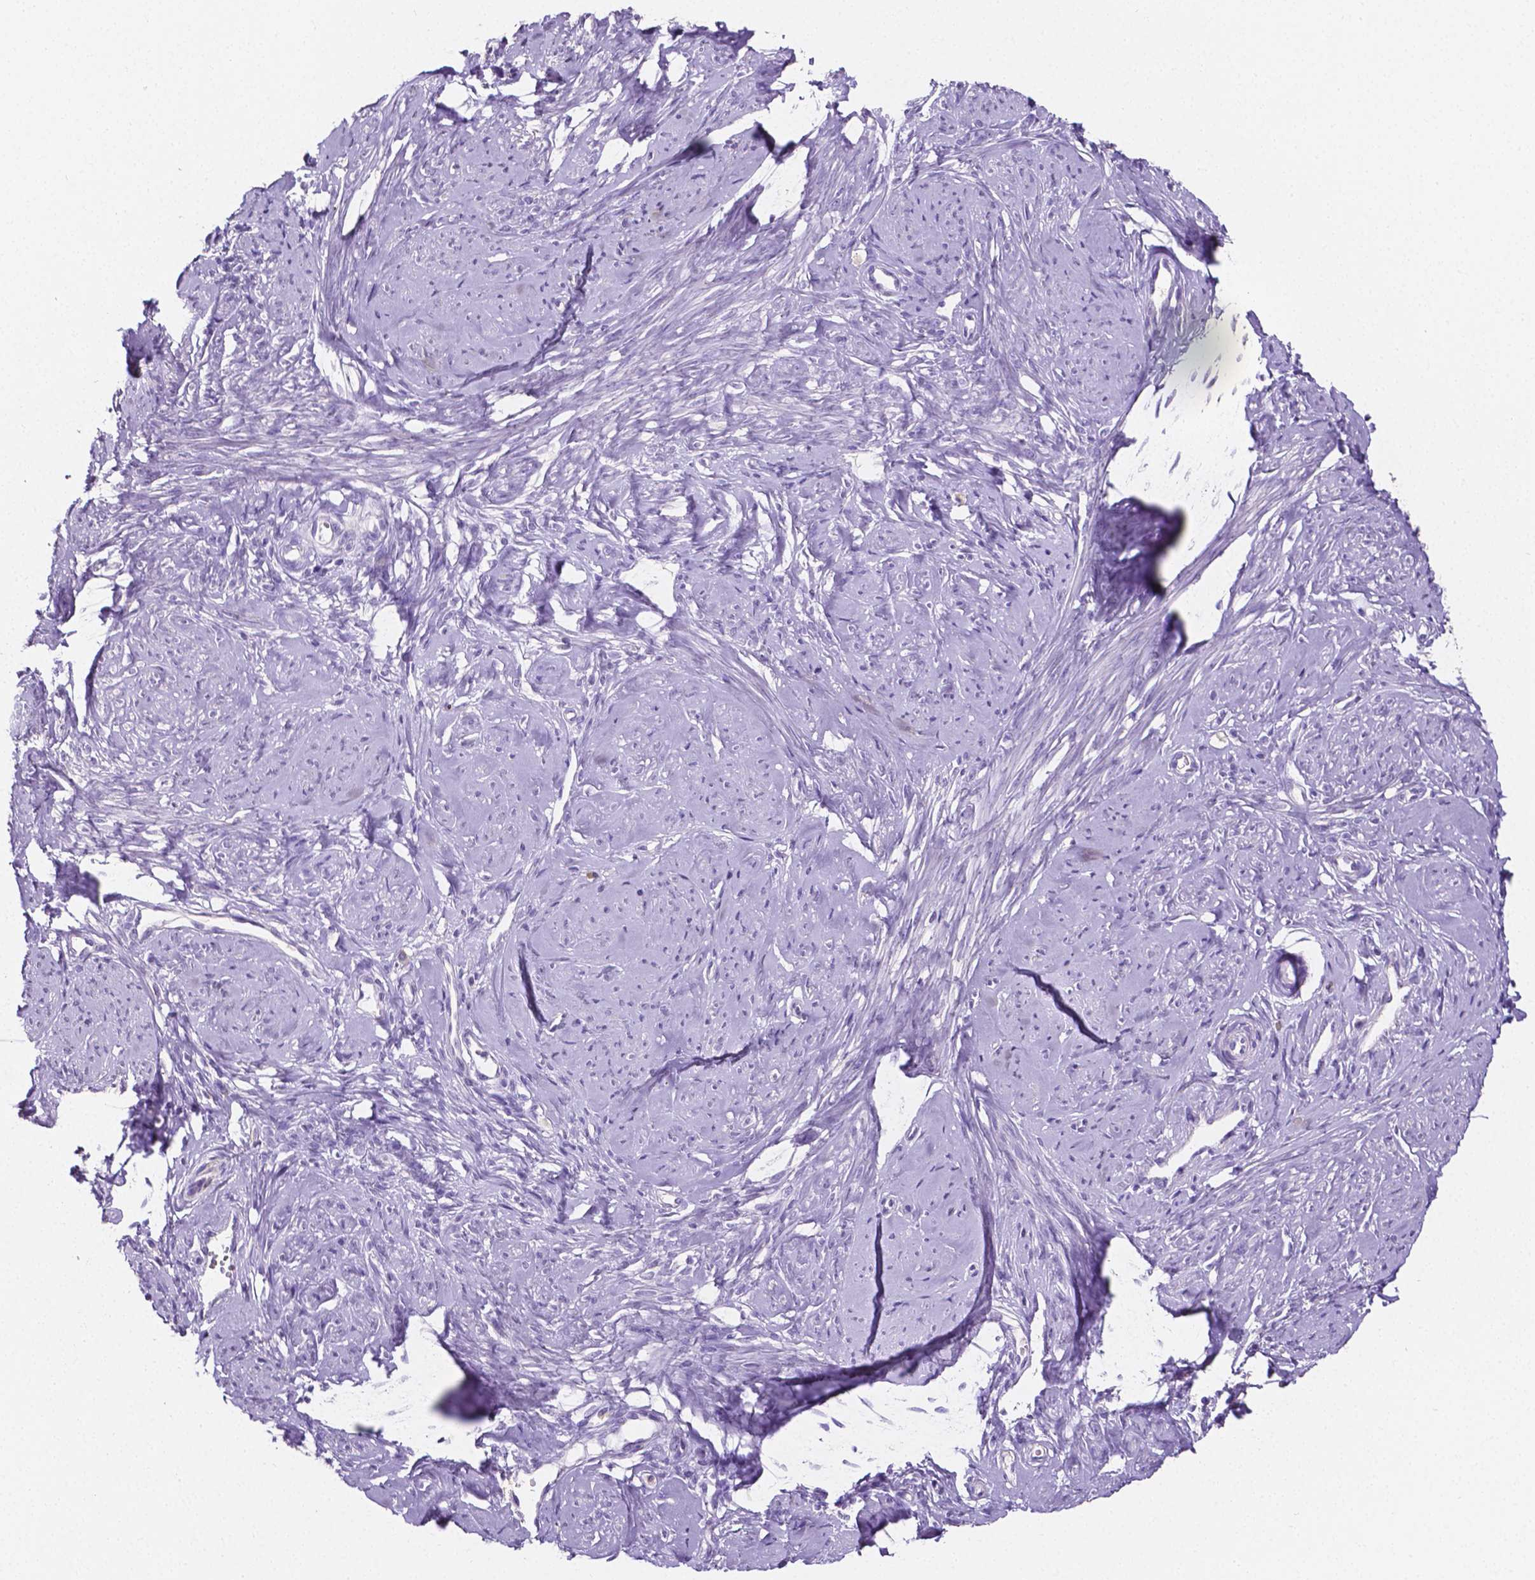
{"staining": {"intensity": "negative", "quantity": "none", "location": "none"}, "tissue": "smooth muscle", "cell_type": "Smooth muscle cells", "image_type": "normal", "snomed": [{"axis": "morphology", "description": "Normal tissue, NOS"}, {"axis": "topography", "description": "Smooth muscle"}], "caption": "This is an IHC photomicrograph of unremarkable smooth muscle. There is no expression in smooth muscle cells.", "gene": "SLC22A2", "patient": {"sex": "female", "age": 48}}